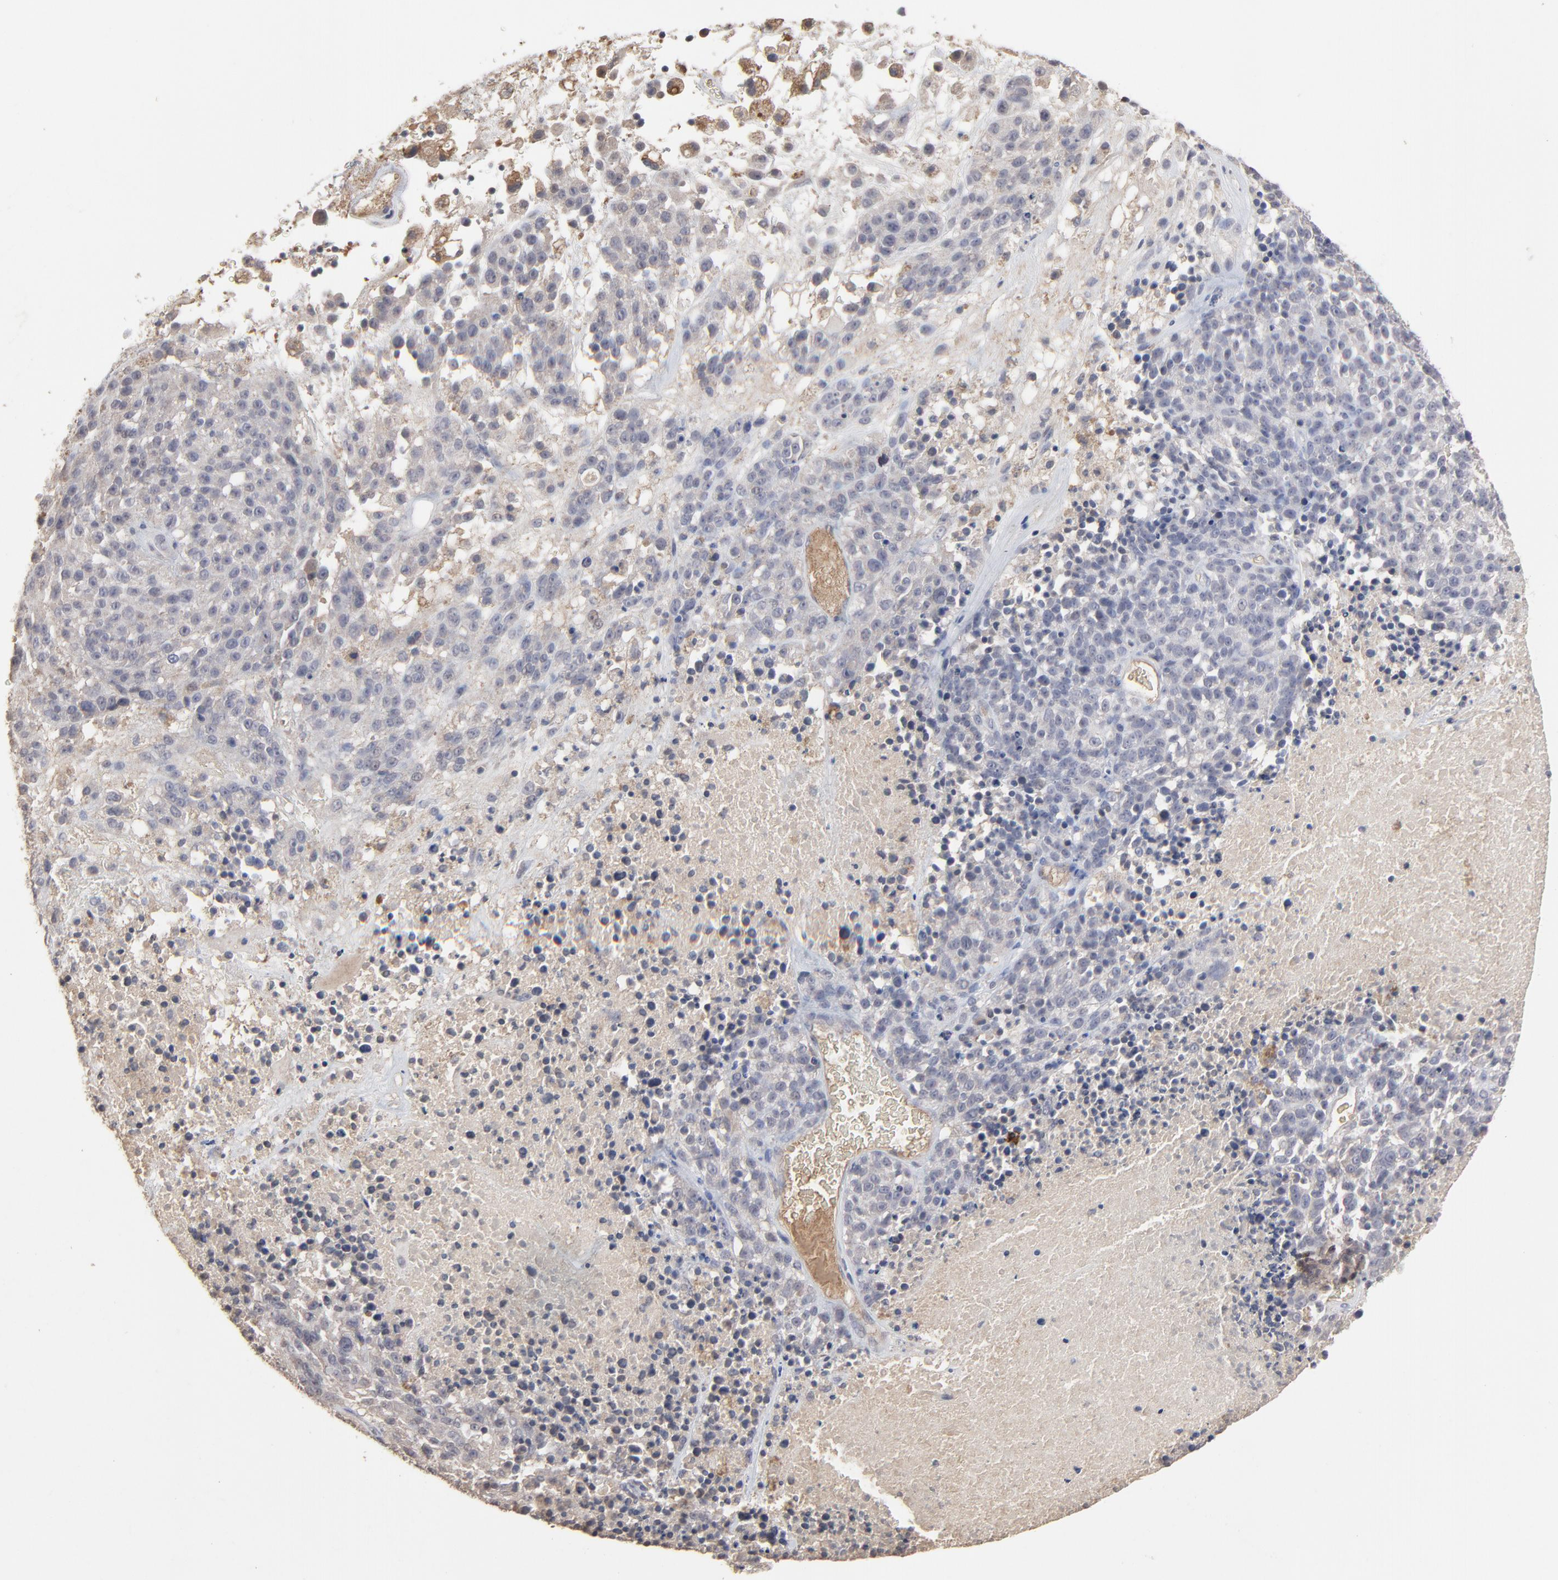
{"staining": {"intensity": "negative", "quantity": "none", "location": "none"}, "tissue": "melanoma", "cell_type": "Tumor cells", "image_type": "cancer", "snomed": [{"axis": "morphology", "description": "Malignant melanoma, Metastatic site"}, {"axis": "topography", "description": "Cerebral cortex"}], "caption": "Tumor cells show no significant protein positivity in melanoma. (Brightfield microscopy of DAB (3,3'-diaminobenzidine) immunohistochemistry (IHC) at high magnification).", "gene": "VPREB3", "patient": {"sex": "female", "age": 52}}